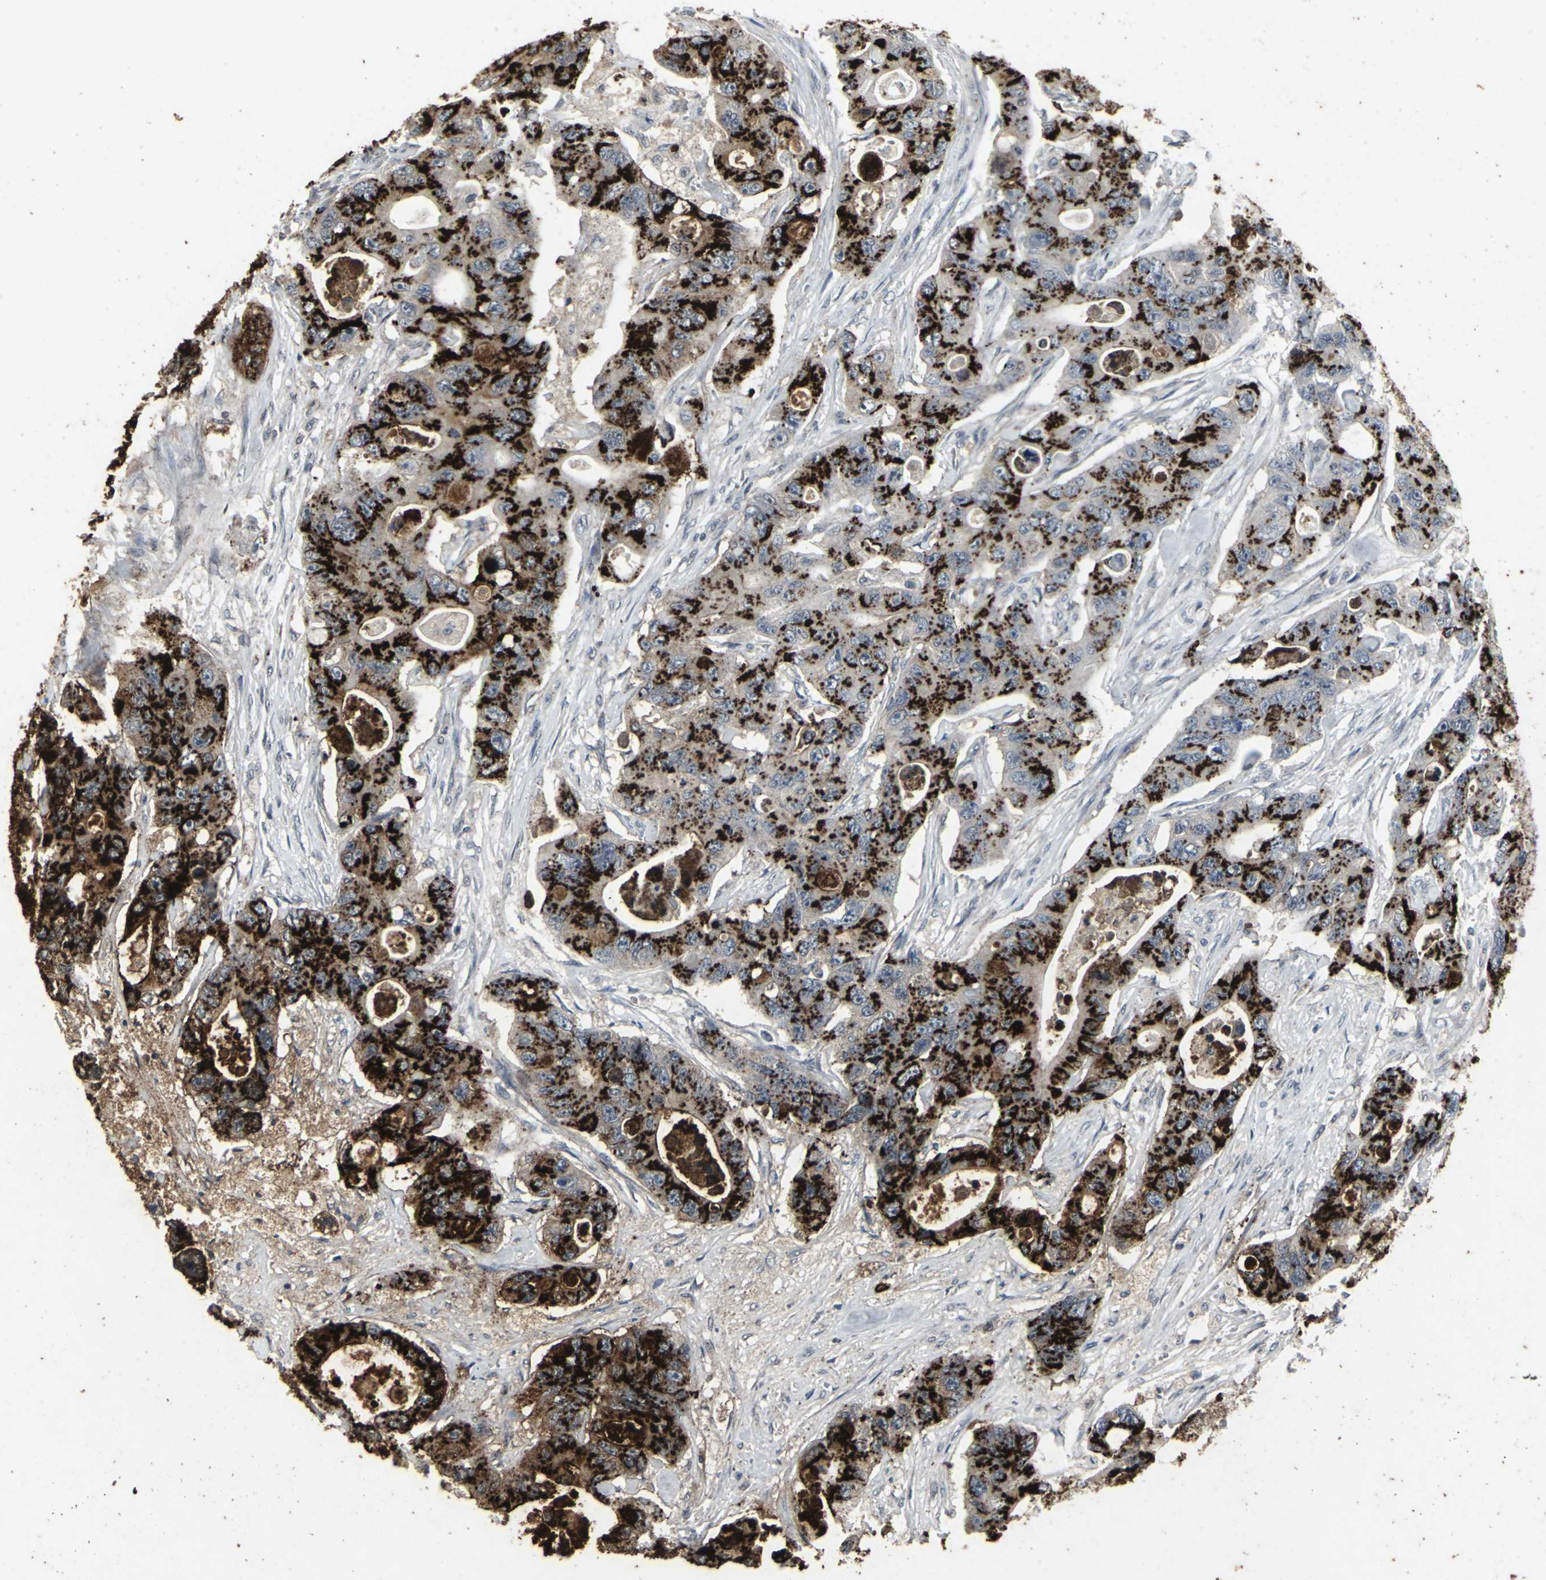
{"staining": {"intensity": "strong", "quantity": ">75%", "location": "cytoplasmic/membranous"}, "tissue": "colorectal cancer", "cell_type": "Tumor cells", "image_type": "cancer", "snomed": [{"axis": "morphology", "description": "Adenocarcinoma, NOS"}, {"axis": "topography", "description": "Colon"}], "caption": "Tumor cells display strong cytoplasmic/membranous expression in approximately >75% of cells in colorectal adenocarcinoma.", "gene": "BMP4", "patient": {"sex": "female", "age": 46}}